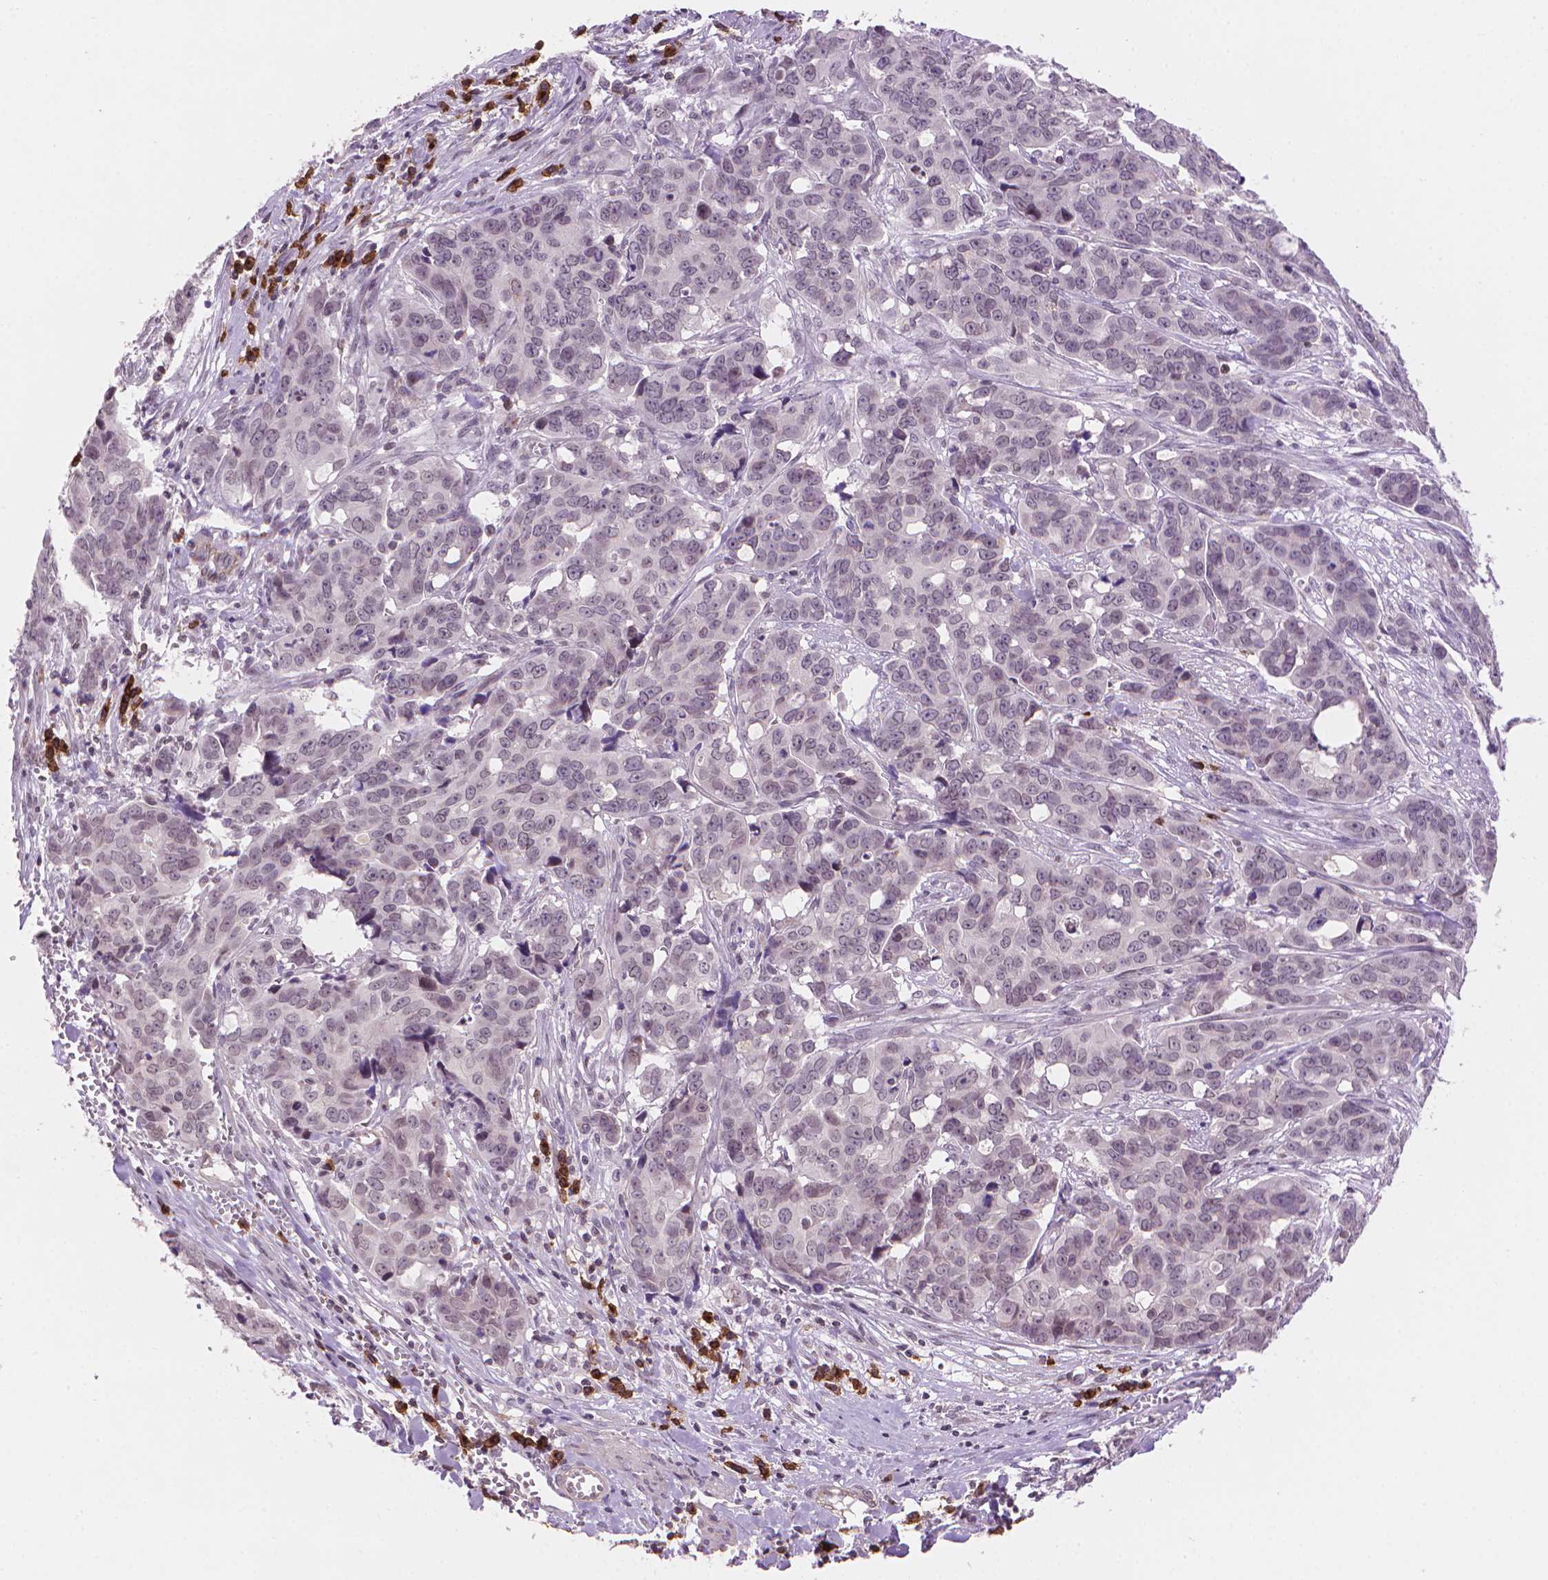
{"staining": {"intensity": "negative", "quantity": "none", "location": "none"}, "tissue": "ovarian cancer", "cell_type": "Tumor cells", "image_type": "cancer", "snomed": [{"axis": "morphology", "description": "Carcinoma, endometroid"}, {"axis": "topography", "description": "Ovary"}], "caption": "DAB (3,3'-diaminobenzidine) immunohistochemical staining of ovarian endometroid carcinoma demonstrates no significant positivity in tumor cells.", "gene": "TMEM184A", "patient": {"sex": "female", "age": 78}}